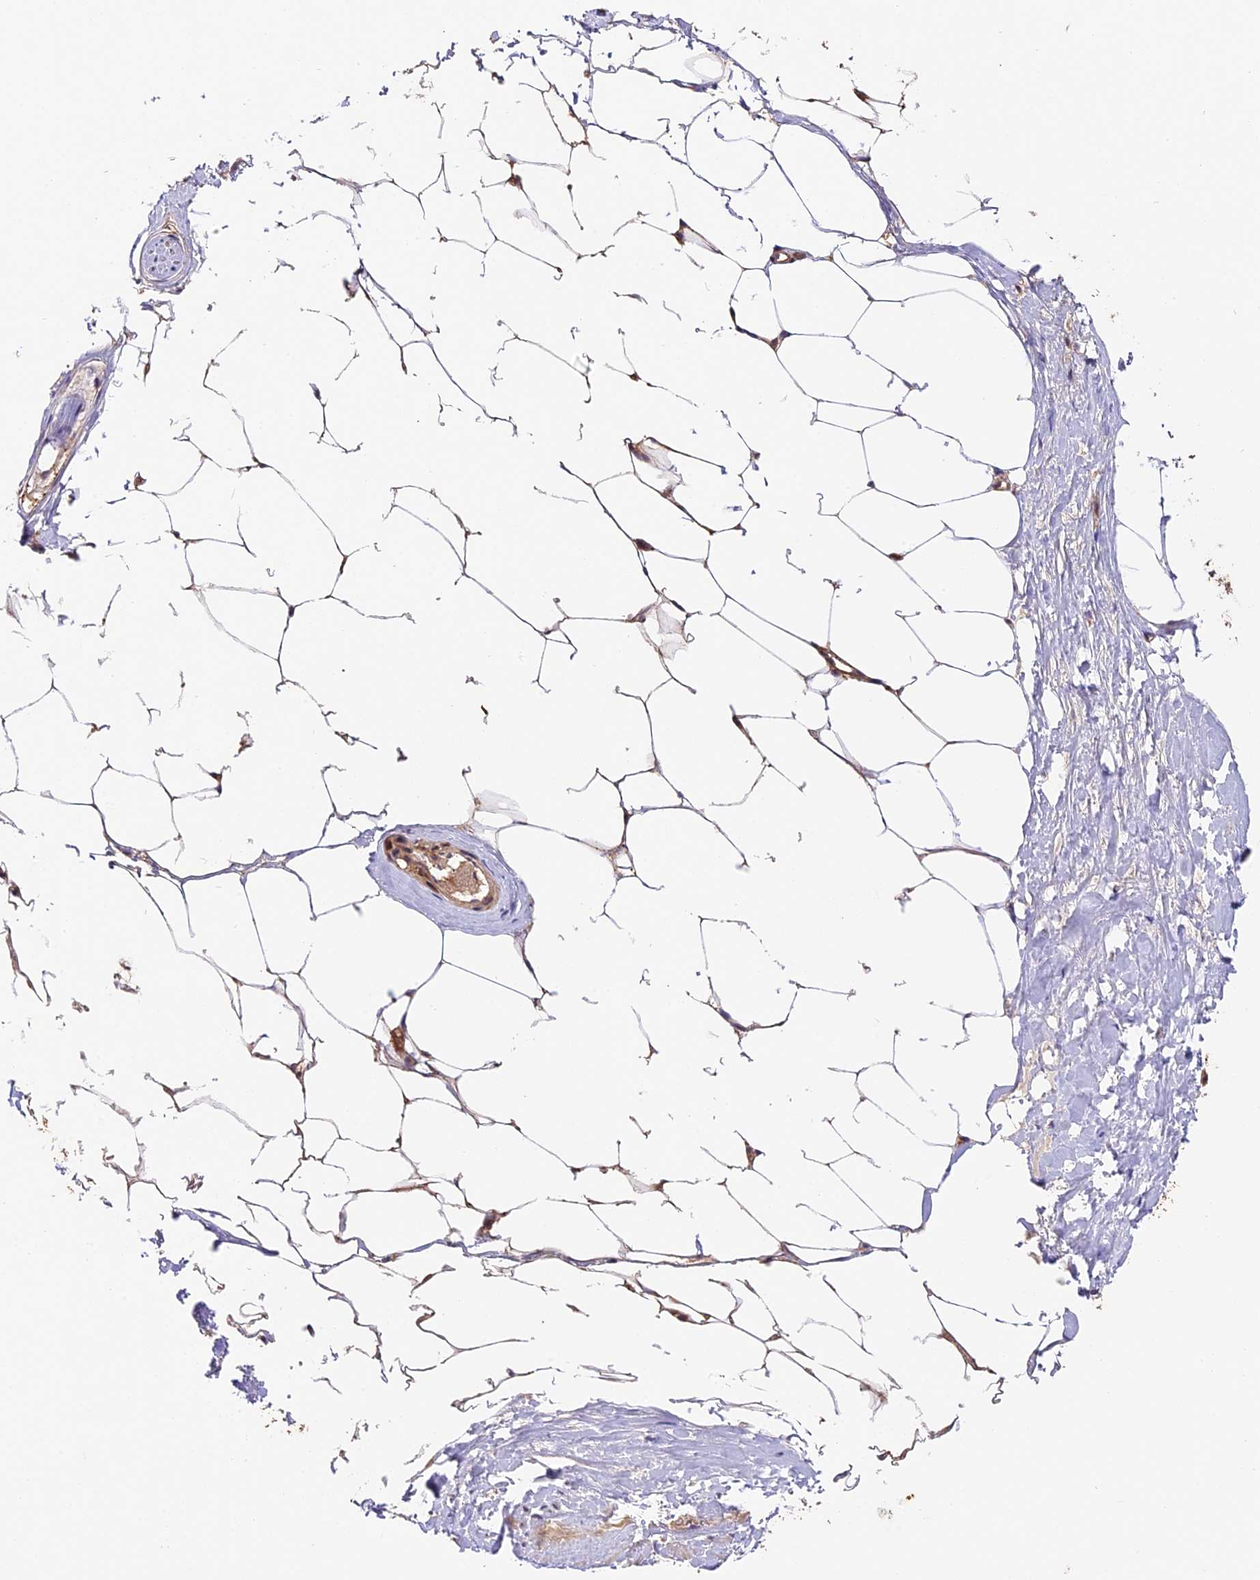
{"staining": {"intensity": "strong", "quantity": ">75%", "location": "cytoplasmic/membranous"}, "tissue": "adipose tissue", "cell_type": "Adipocytes", "image_type": "normal", "snomed": [{"axis": "morphology", "description": "Normal tissue, NOS"}, {"axis": "morphology", "description": "Adenocarcinoma, Low grade"}, {"axis": "topography", "description": "Prostate"}, {"axis": "topography", "description": "Peripheral nerve tissue"}], "caption": "Adipose tissue was stained to show a protein in brown. There is high levels of strong cytoplasmic/membranous staining in approximately >75% of adipocytes.", "gene": "PPP1R37", "patient": {"sex": "male", "age": 63}}